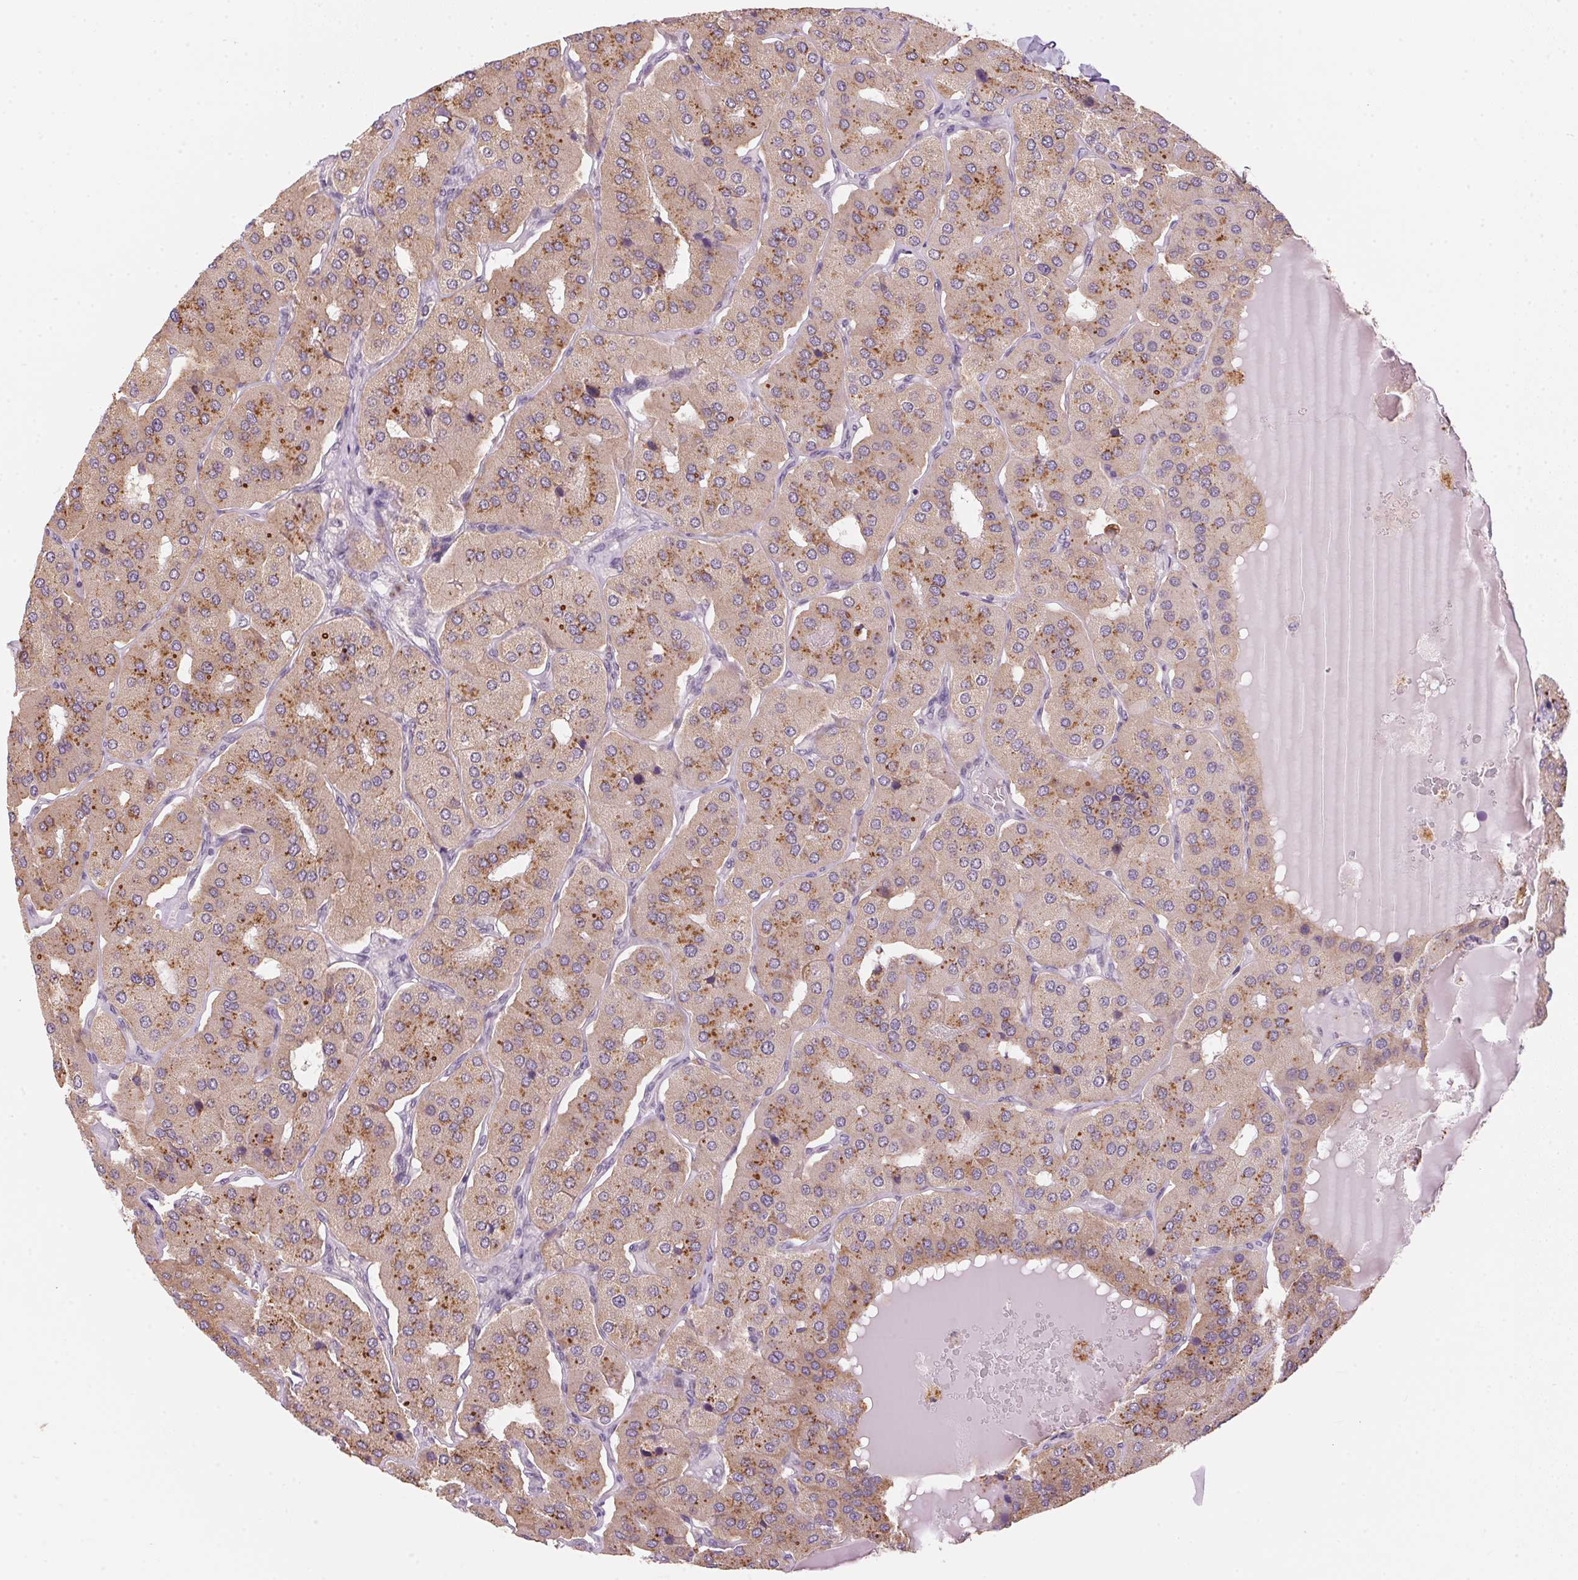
{"staining": {"intensity": "moderate", "quantity": "25%-75%", "location": "cytoplasmic/membranous"}, "tissue": "parathyroid gland", "cell_type": "Glandular cells", "image_type": "normal", "snomed": [{"axis": "morphology", "description": "Normal tissue, NOS"}, {"axis": "morphology", "description": "Adenoma, NOS"}, {"axis": "topography", "description": "Parathyroid gland"}], "caption": "High-power microscopy captured an immunohistochemistry image of unremarkable parathyroid gland, revealing moderate cytoplasmic/membranous staining in about 25%-75% of glandular cells.", "gene": "ADH5", "patient": {"sex": "female", "age": 86}}